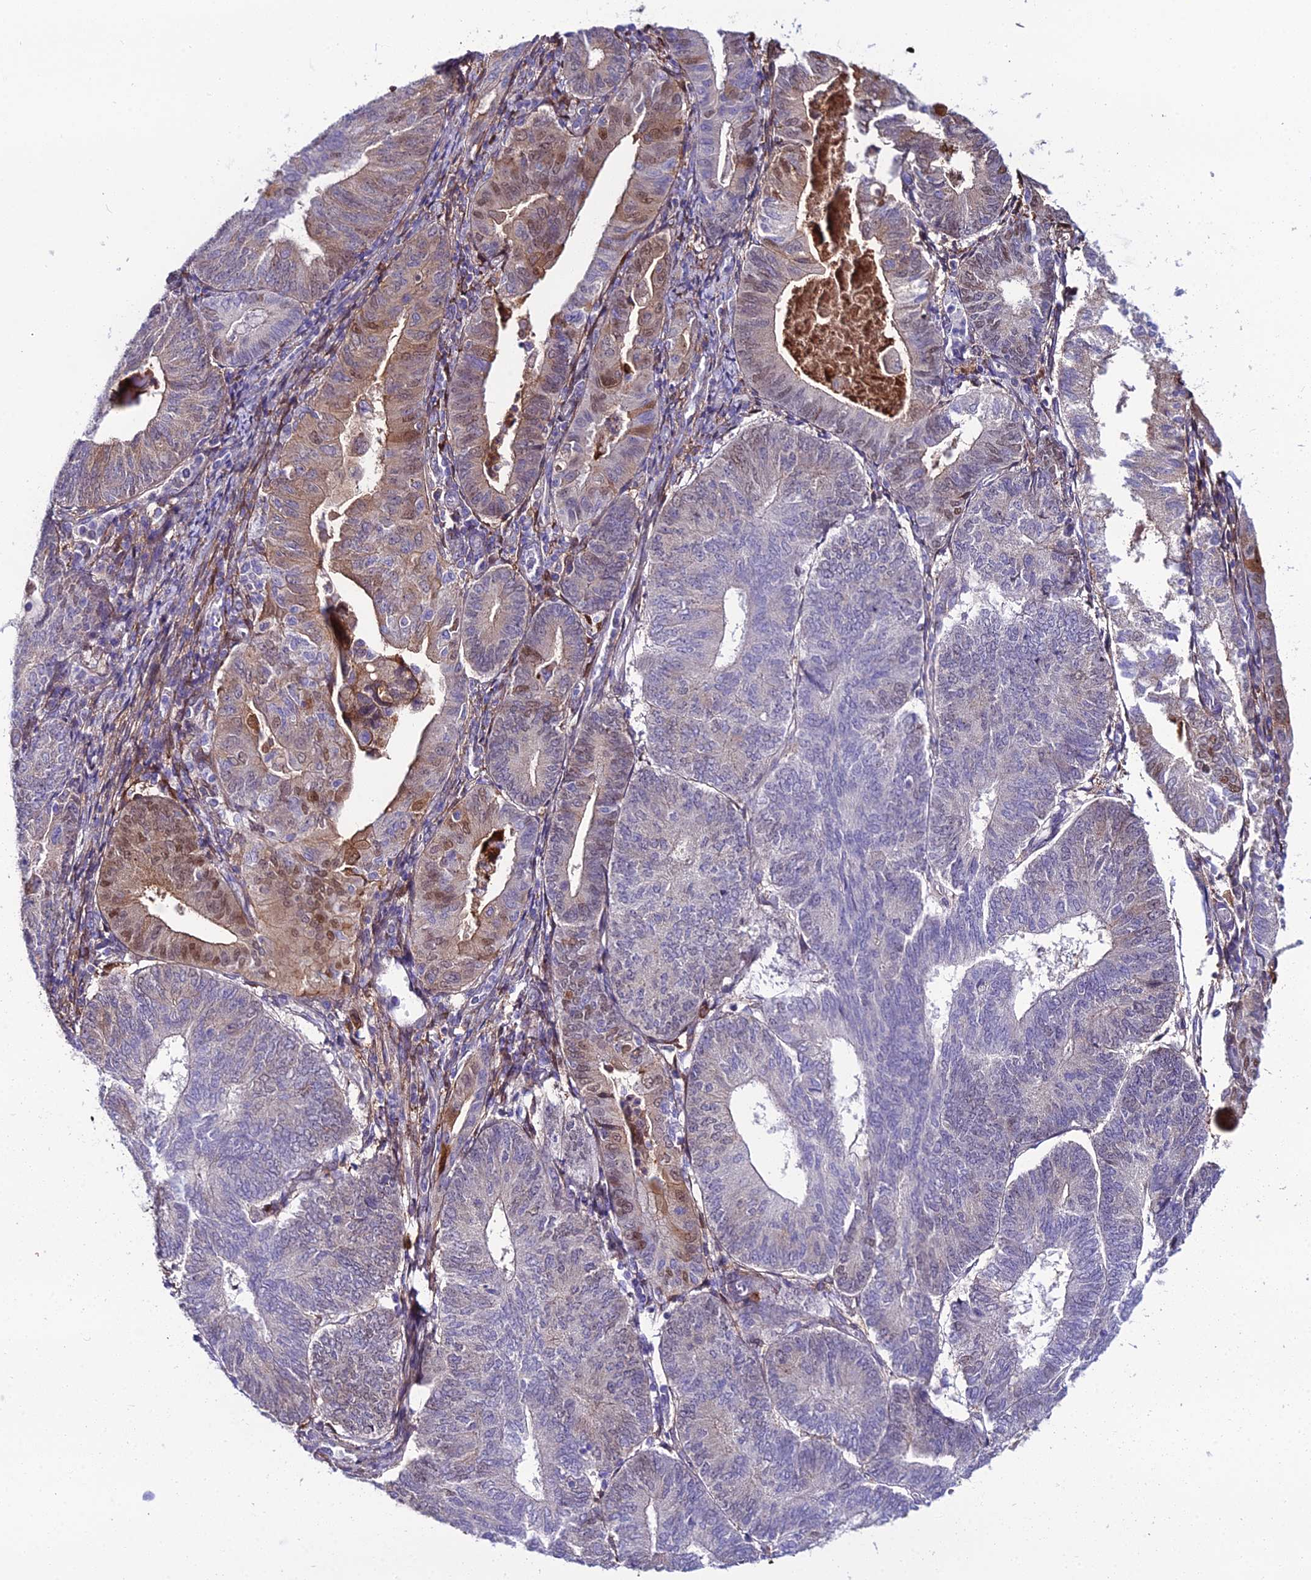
{"staining": {"intensity": "moderate", "quantity": "<25%", "location": "cytoplasmic/membranous,nuclear"}, "tissue": "endometrial cancer", "cell_type": "Tumor cells", "image_type": "cancer", "snomed": [{"axis": "morphology", "description": "Adenocarcinoma, NOS"}, {"axis": "topography", "description": "Endometrium"}], "caption": "IHC of human endometrial cancer (adenocarcinoma) demonstrates low levels of moderate cytoplasmic/membranous and nuclear expression in approximately <25% of tumor cells.", "gene": "MB21D2", "patient": {"sex": "female", "age": 81}}